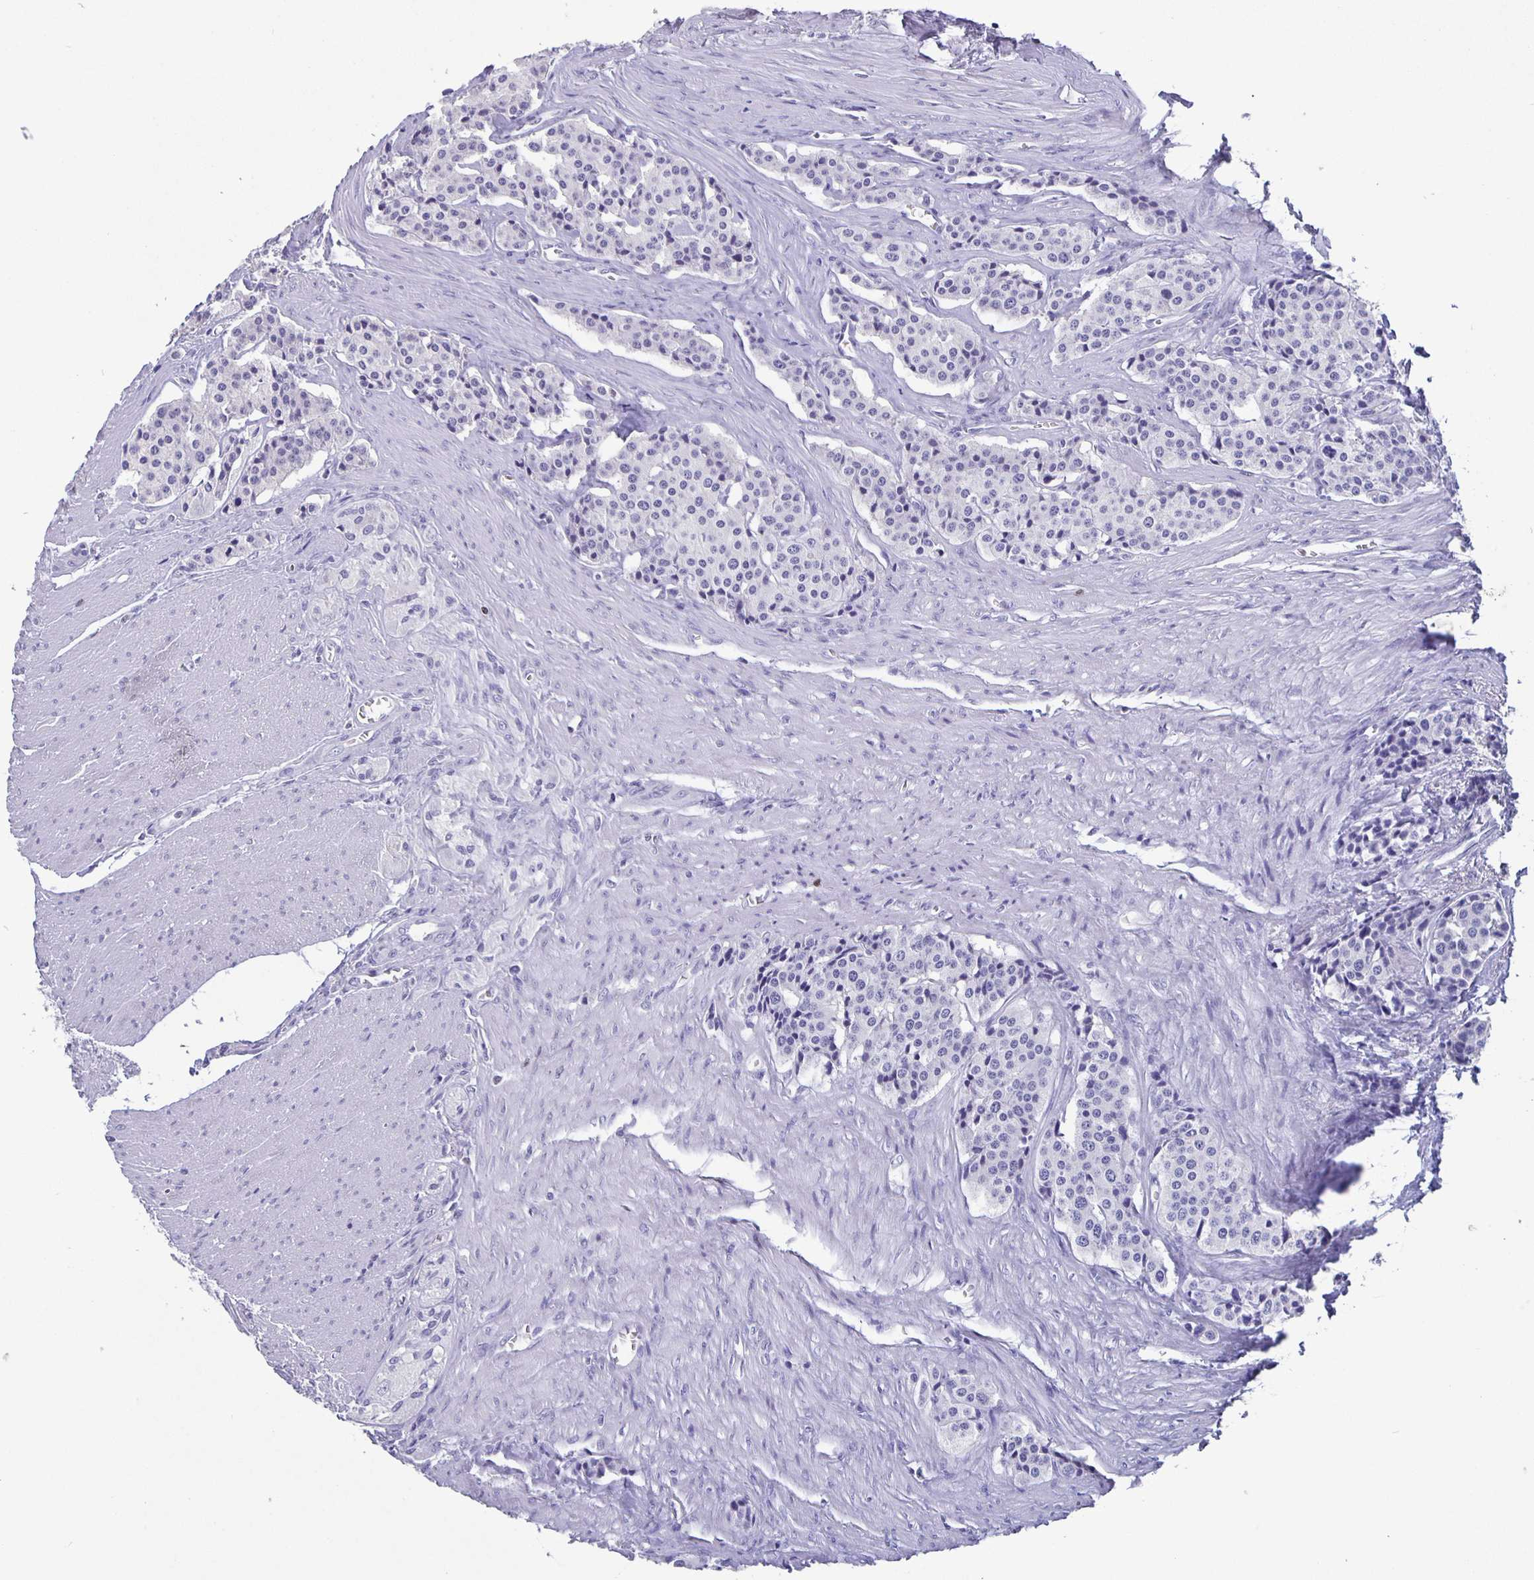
{"staining": {"intensity": "negative", "quantity": "none", "location": "none"}, "tissue": "carcinoid", "cell_type": "Tumor cells", "image_type": "cancer", "snomed": [{"axis": "morphology", "description": "Carcinoid, malignant, NOS"}, {"axis": "topography", "description": "Small intestine"}], "caption": "This is an immunohistochemistry (IHC) histopathology image of carcinoid (malignant). There is no expression in tumor cells.", "gene": "SATB2", "patient": {"sex": "male", "age": 73}}